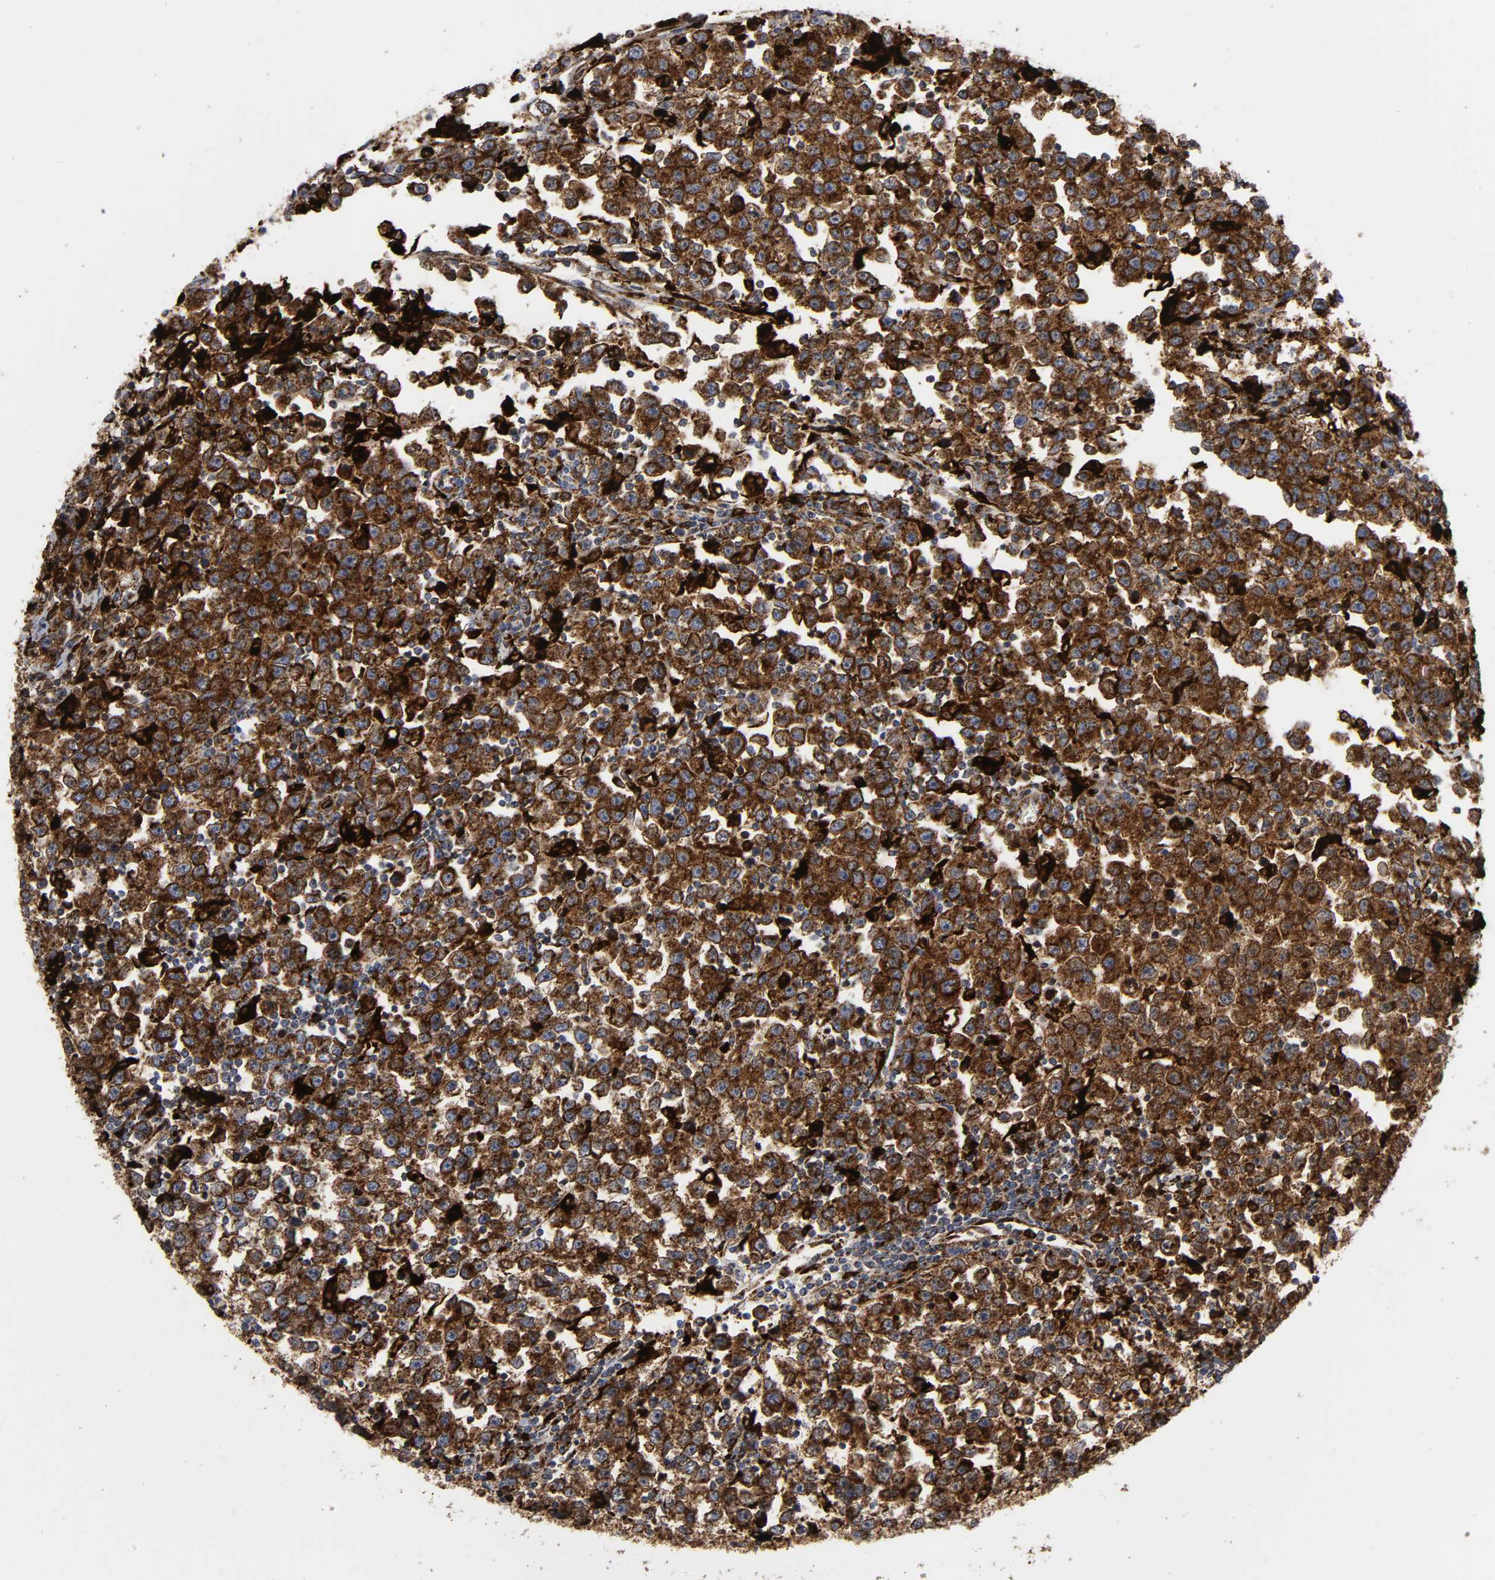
{"staining": {"intensity": "strong", "quantity": ">75%", "location": "cytoplasmic/membranous"}, "tissue": "testis cancer", "cell_type": "Tumor cells", "image_type": "cancer", "snomed": [{"axis": "morphology", "description": "Seminoma, NOS"}, {"axis": "topography", "description": "Testis"}], "caption": "This micrograph exhibits immunohistochemistry staining of testis seminoma, with high strong cytoplasmic/membranous staining in approximately >75% of tumor cells.", "gene": "PSAP", "patient": {"sex": "male", "age": 43}}